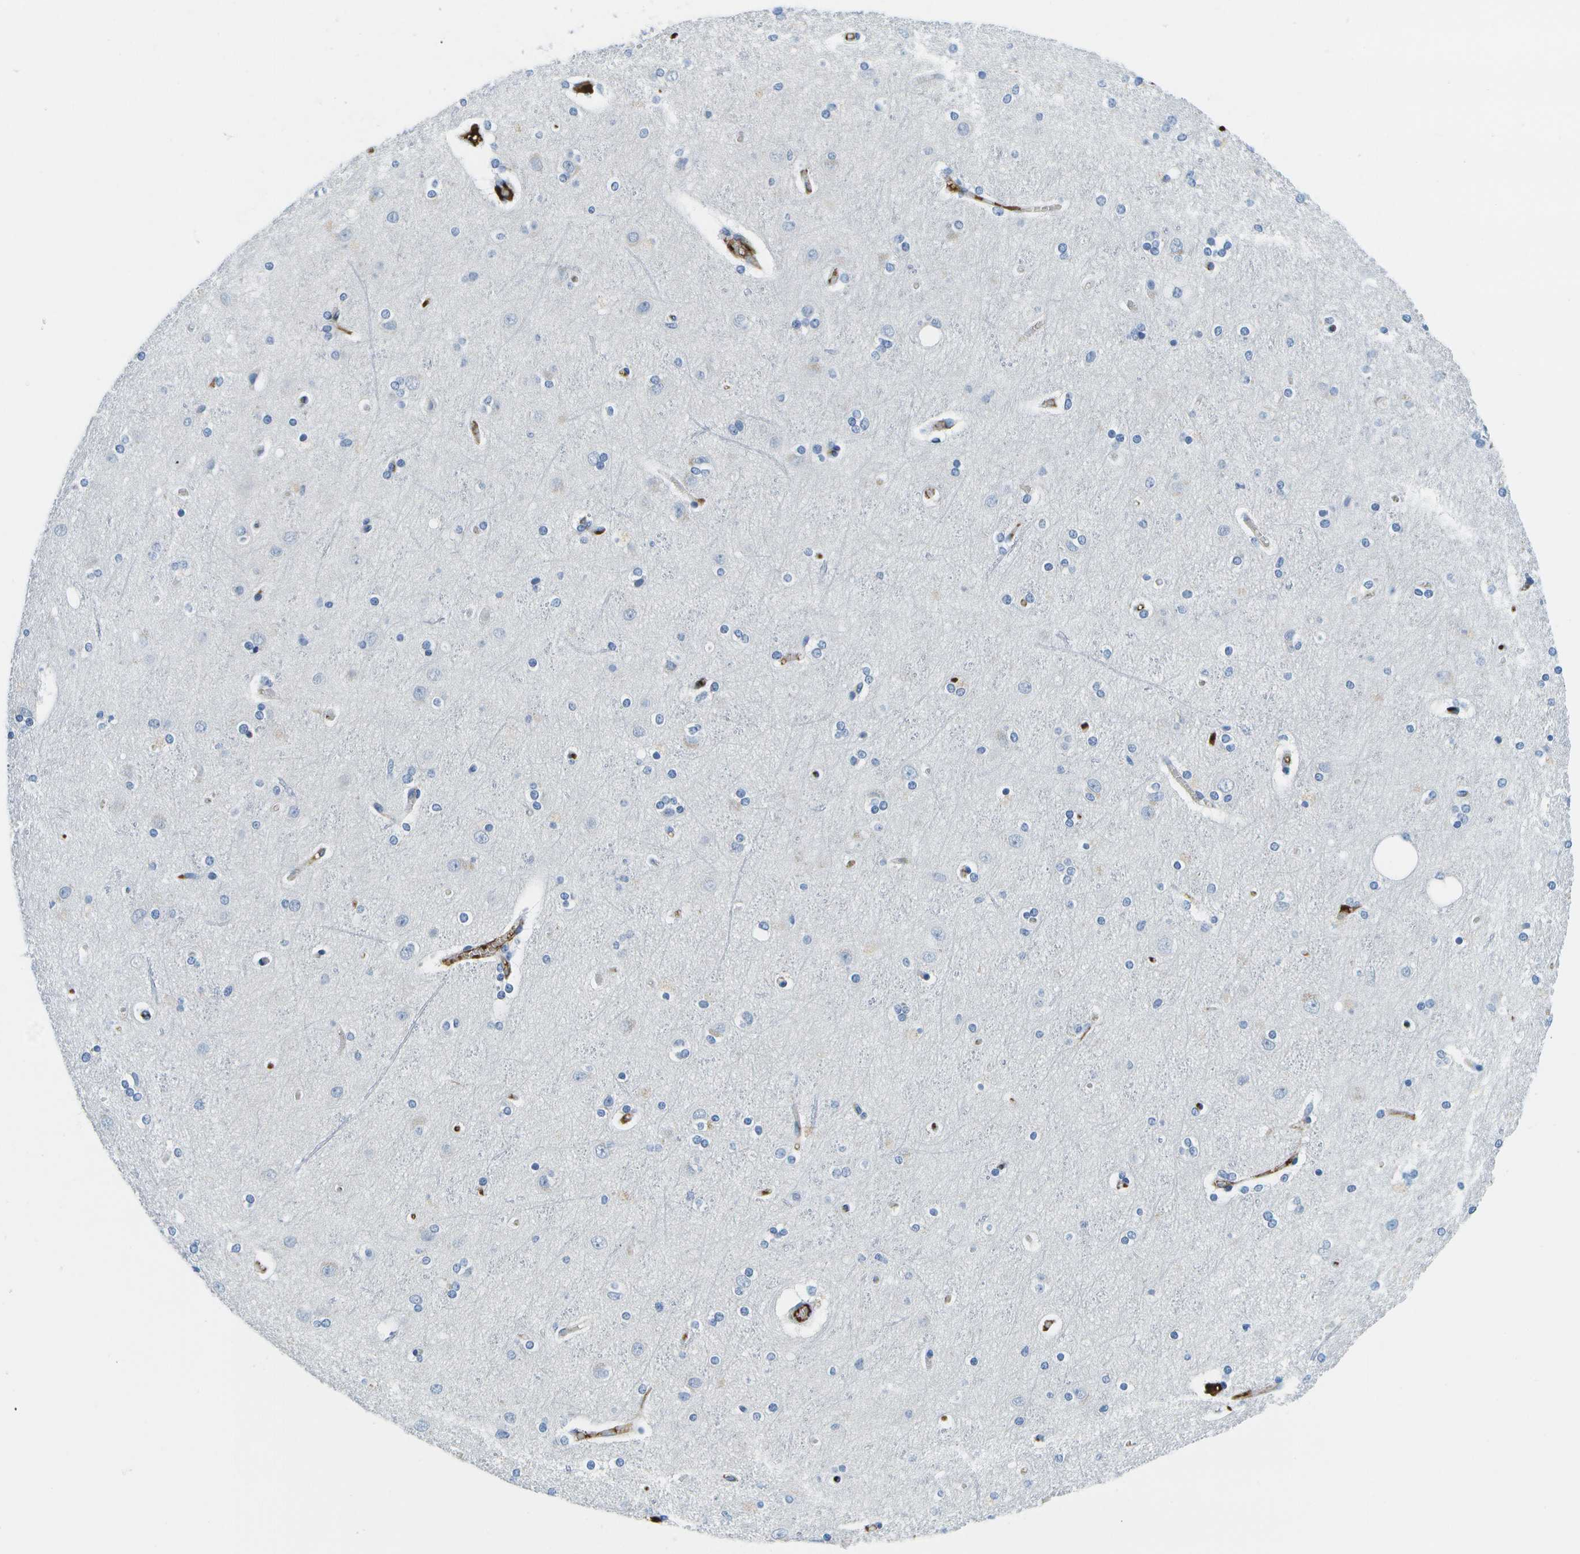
{"staining": {"intensity": "strong", "quantity": "<25%", "location": "cytoplasmic/membranous"}, "tissue": "cerebral cortex", "cell_type": "Endothelial cells", "image_type": "normal", "snomed": [{"axis": "morphology", "description": "Normal tissue, NOS"}, {"axis": "topography", "description": "Cerebral cortex"}], "caption": "Strong cytoplasmic/membranous positivity is seen in about <25% of endothelial cells in unremarkable cerebral cortex.", "gene": "SERPINA1", "patient": {"sex": "female", "age": 54}}